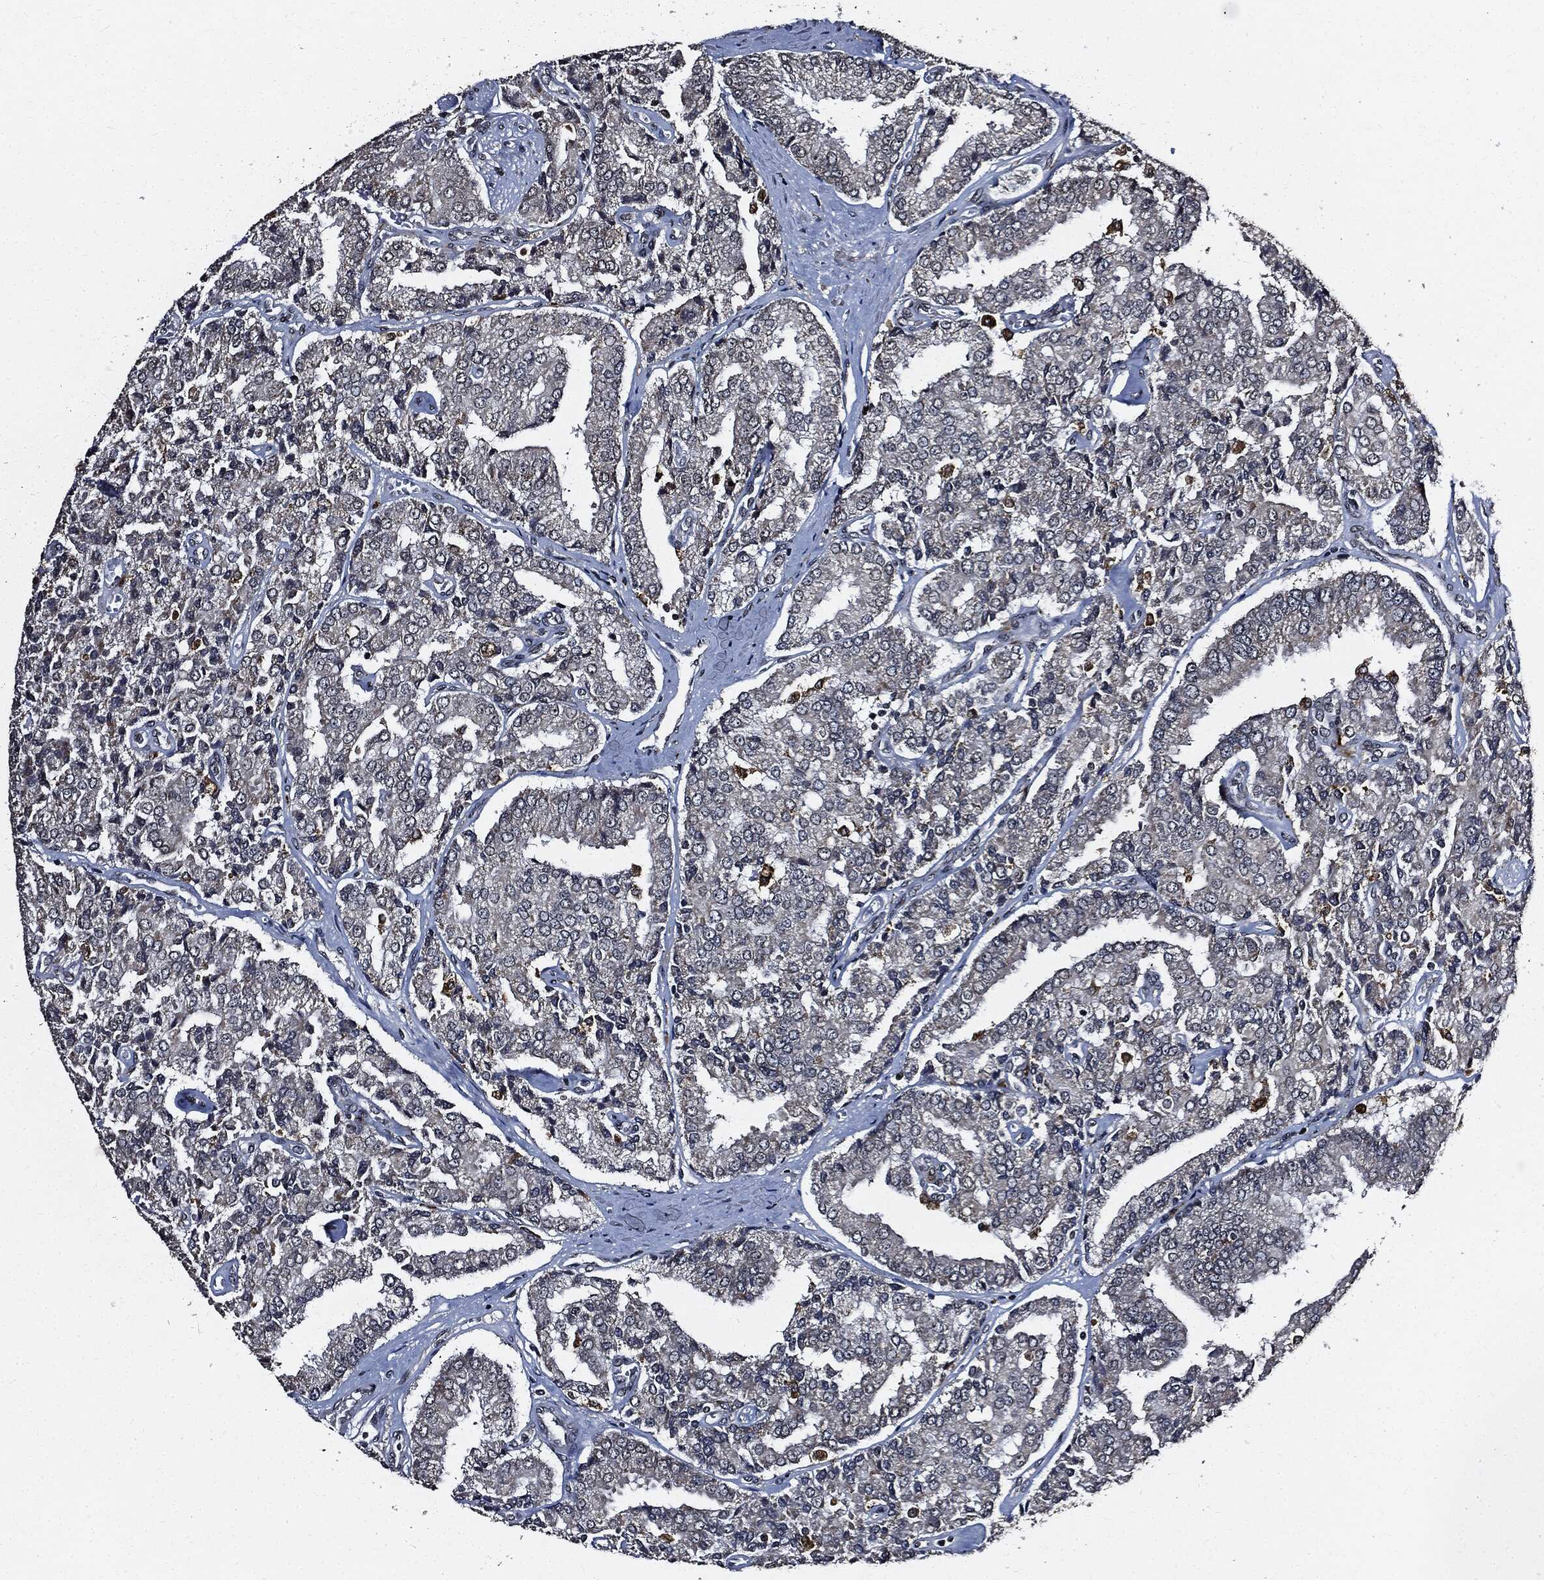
{"staining": {"intensity": "negative", "quantity": "none", "location": "none"}, "tissue": "prostate cancer", "cell_type": "Tumor cells", "image_type": "cancer", "snomed": [{"axis": "morphology", "description": "Adenocarcinoma, NOS"}, {"axis": "topography", "description": "Prostate and seminal vesicle, NOS"}, {"axis": "topography", "description": "Prostate"}], "caption": "Immunohistochemistry (IHC) of adenocarcinoma (prostate) exhibits no staining in tumor cells.", "gene": "SUGT1", "patient": {"sex": "male", "age": 67}}